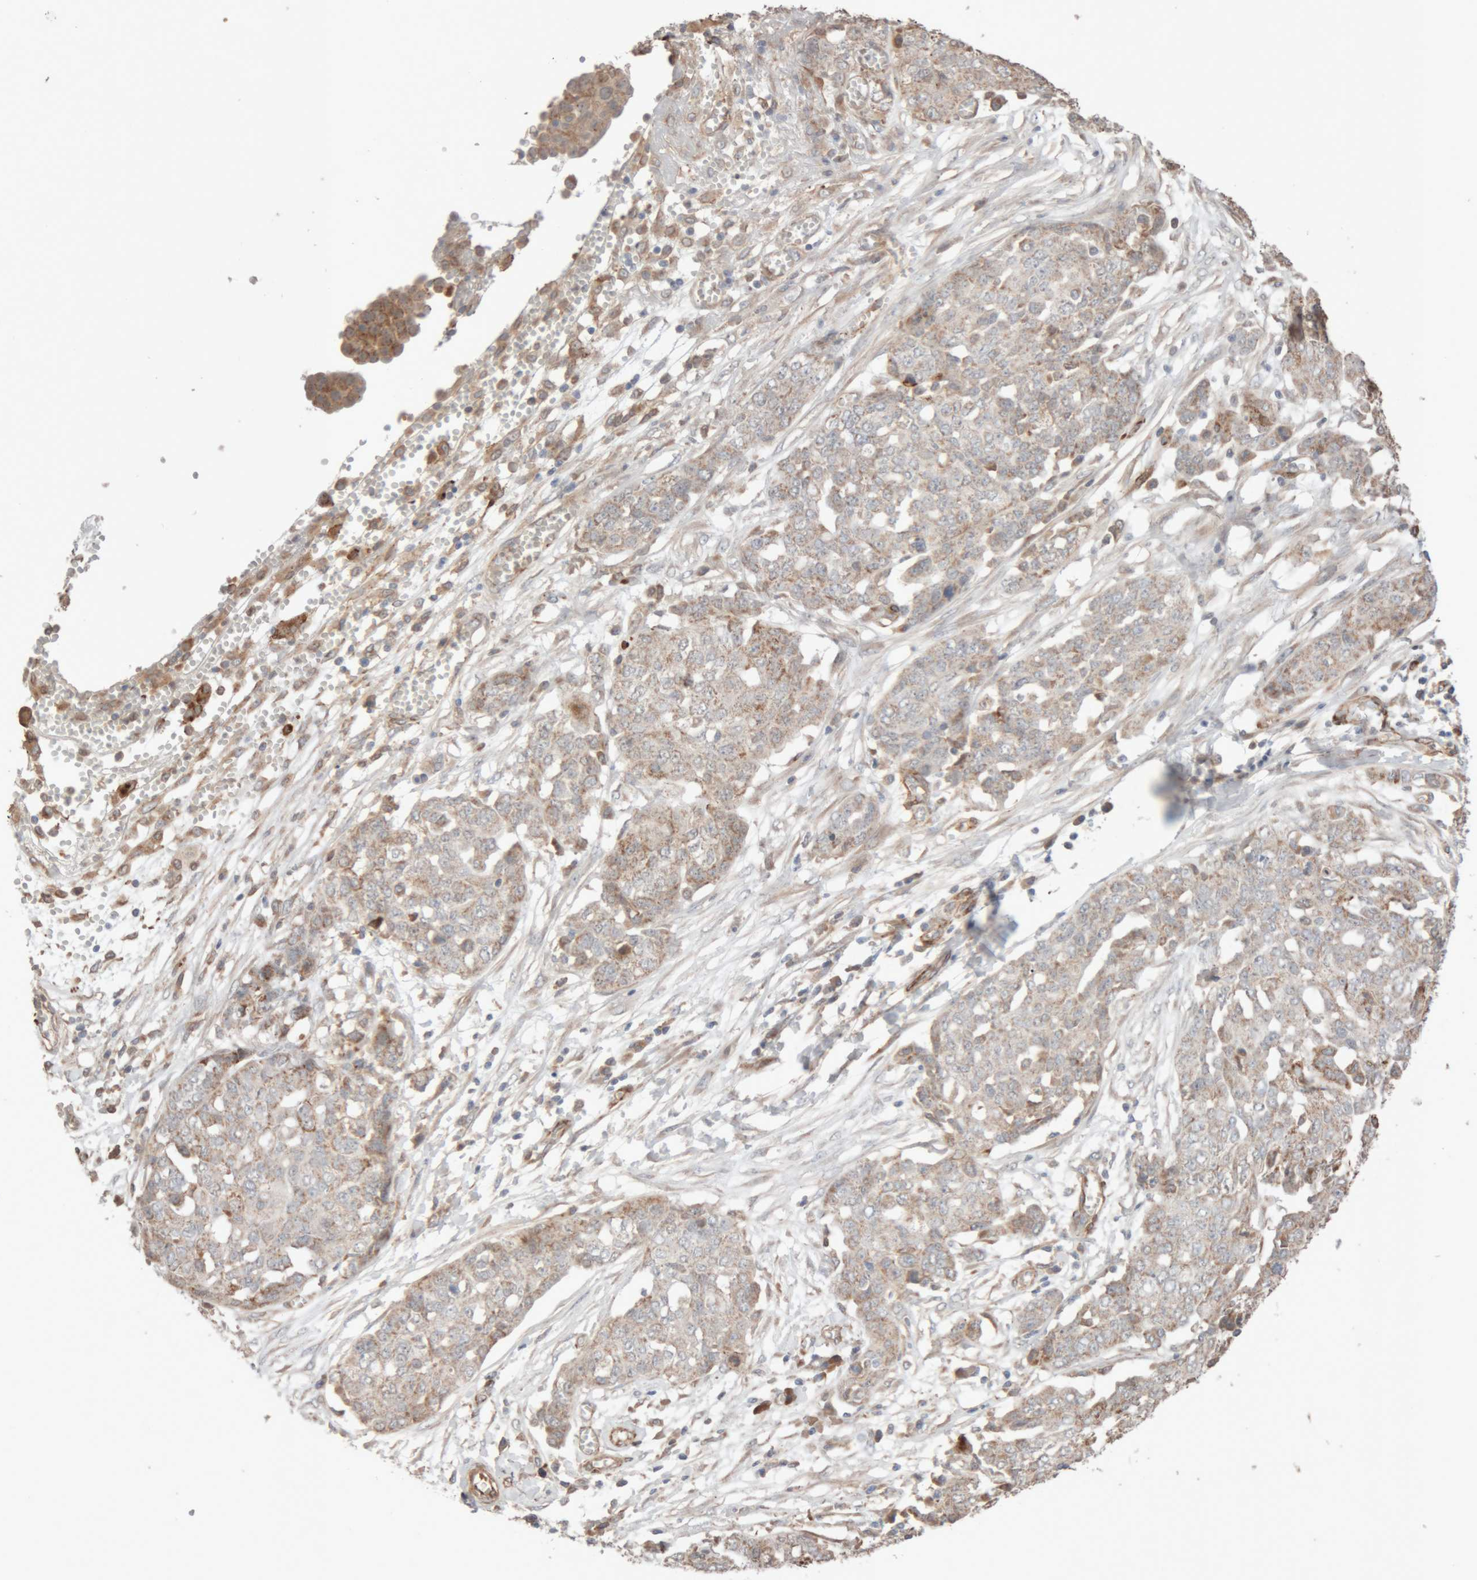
{"staining": {"intensity": "weak", "quantity": "<25%", "location": "cytoplasmic/membranous"}, "tissue": "ovarian cancer", "cell_type": "Tumor cells", "image_type": "cancer", "snomed": [{"axis": "morphology", "description": "Cystadenocarcinoma, serous, NOS"}, {"axis": "topography", "description": "Soft tissue"}, {"axis": "topography", "description": "Ovary"}], "caption": "The histopathology image reveals no staining of tumor cells in ovarian cancer. (Immunohistochemistry, brightfield microscopy, high magnification).", "gene": "RAB32", "patient": {"sex": "female", "age": 57}}